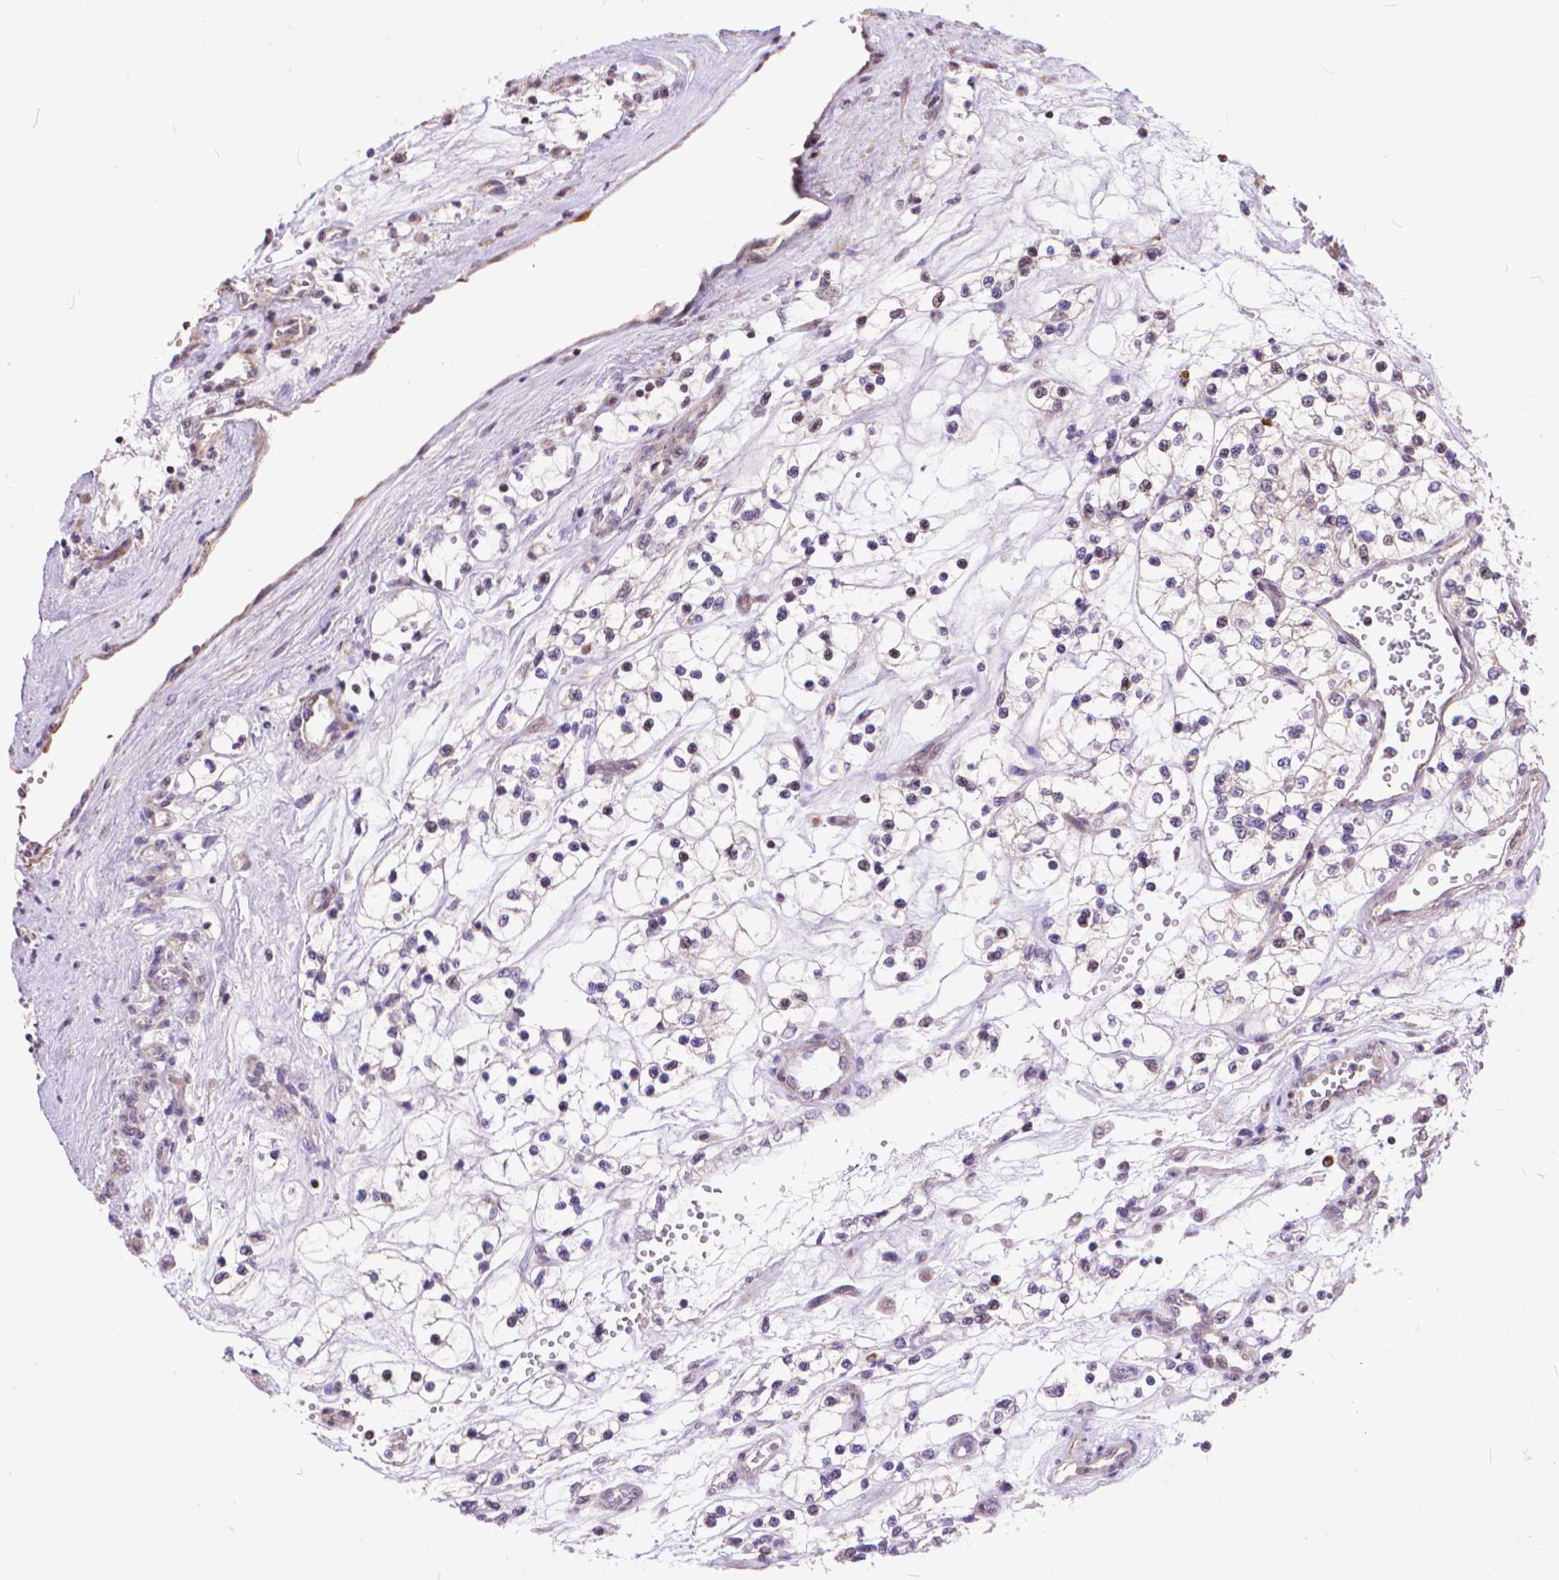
{"staining": {"intensity": "negative", "quantity": "none", "location": "none"}, "tissue": "renal cancer", "cell_type": "Tumor cells", "image_type": "cancer", "snomed": [{"axis": "morphology", "description": "Adenocarcinoma, NOS"}, {"axis": "topography", "description": "Kidney"}], "caption": "Protein analysis of adenocarcinoma (renal) exhibits no significant expression in tumor cells.", "gene": "TMEM135", "patient": {"sex": "female", "age": 69}}